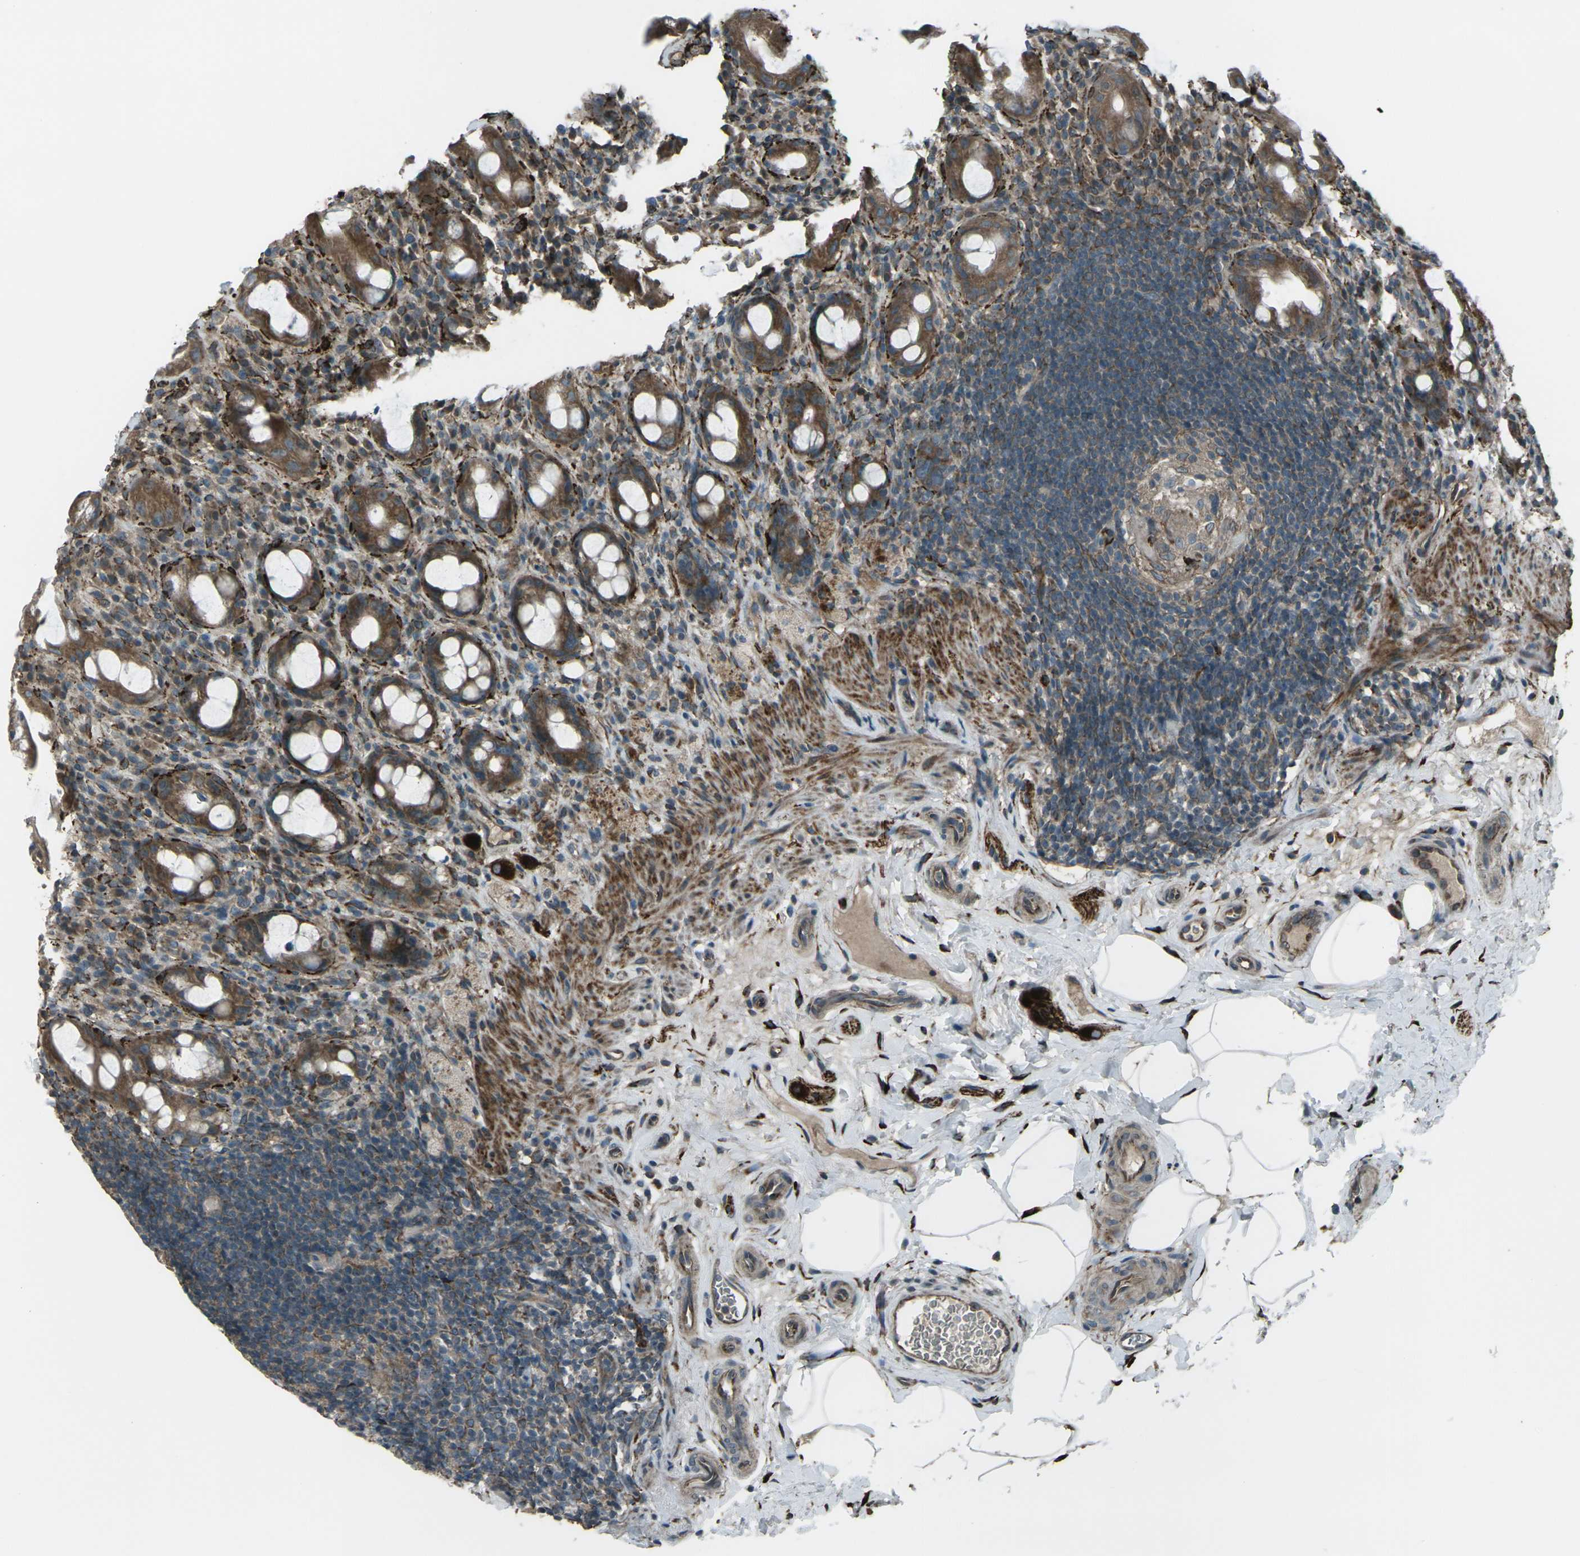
{"staining": {"intensity": "strong", "quantity": ">75%", "location": "cytoplasmic/membranous"}, "tissue": "rectum", "cell_type": "Glandular cells", "image_type": "normal", "snomed": [{"axis": "morphology", "description": "Normal tissue, NOS"}, {"axis": "topography", "description": "Rectum"}], "caption": "Glandular cells exhibit high levels of strong cytoplasmic/membranous staining in approximately >75% of cells in normal human rectum. Immunohistochemistry stains the protein of interest in brown and the nuclei are stained blue.", "gene": "LSMEM1", "patient": {"sex": "male", "age": 44}}